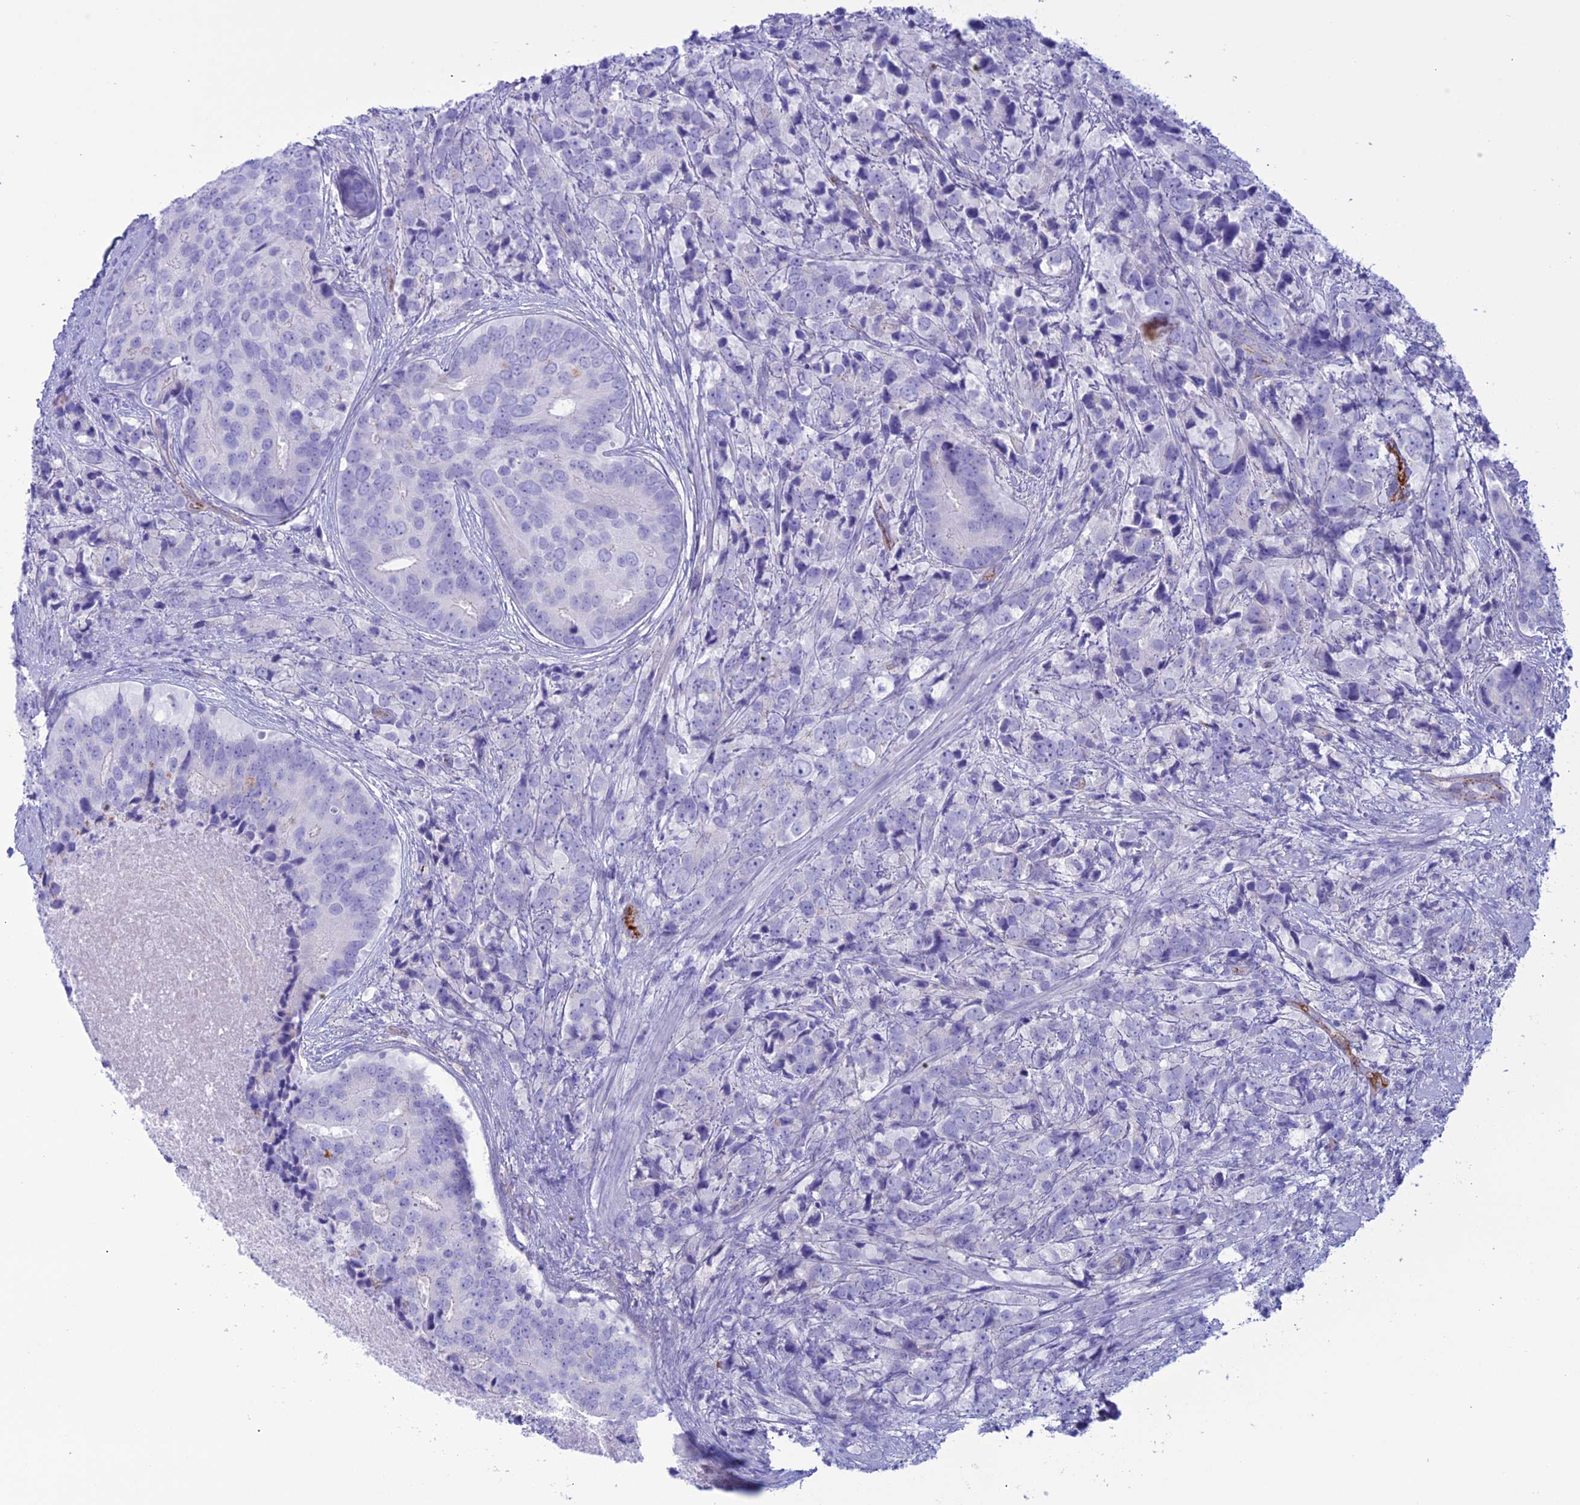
{"staining": {"intensity": "negative", "quantity": "none", "location": "none"}, "tissue": "prostate cancer", "cell_type": "Tumor cells", "image_type": "cancer", "snomed": [{"axis": "morphology", "description": "Adenocarcinoma, High grade"}, {"axis": "topography", "description": "Prostate"}], "caption": "Immunohistochemistry of human prostate cancer displays no expression in tumor cells. (Stains: DAB immunohistochemistry (IHC) with hematoxylin counter stain, Microscopy: brightfield microscopy at high magnification).", "gene": "CDC42EP5", "patient": {"sex": "male", "age": 62}}